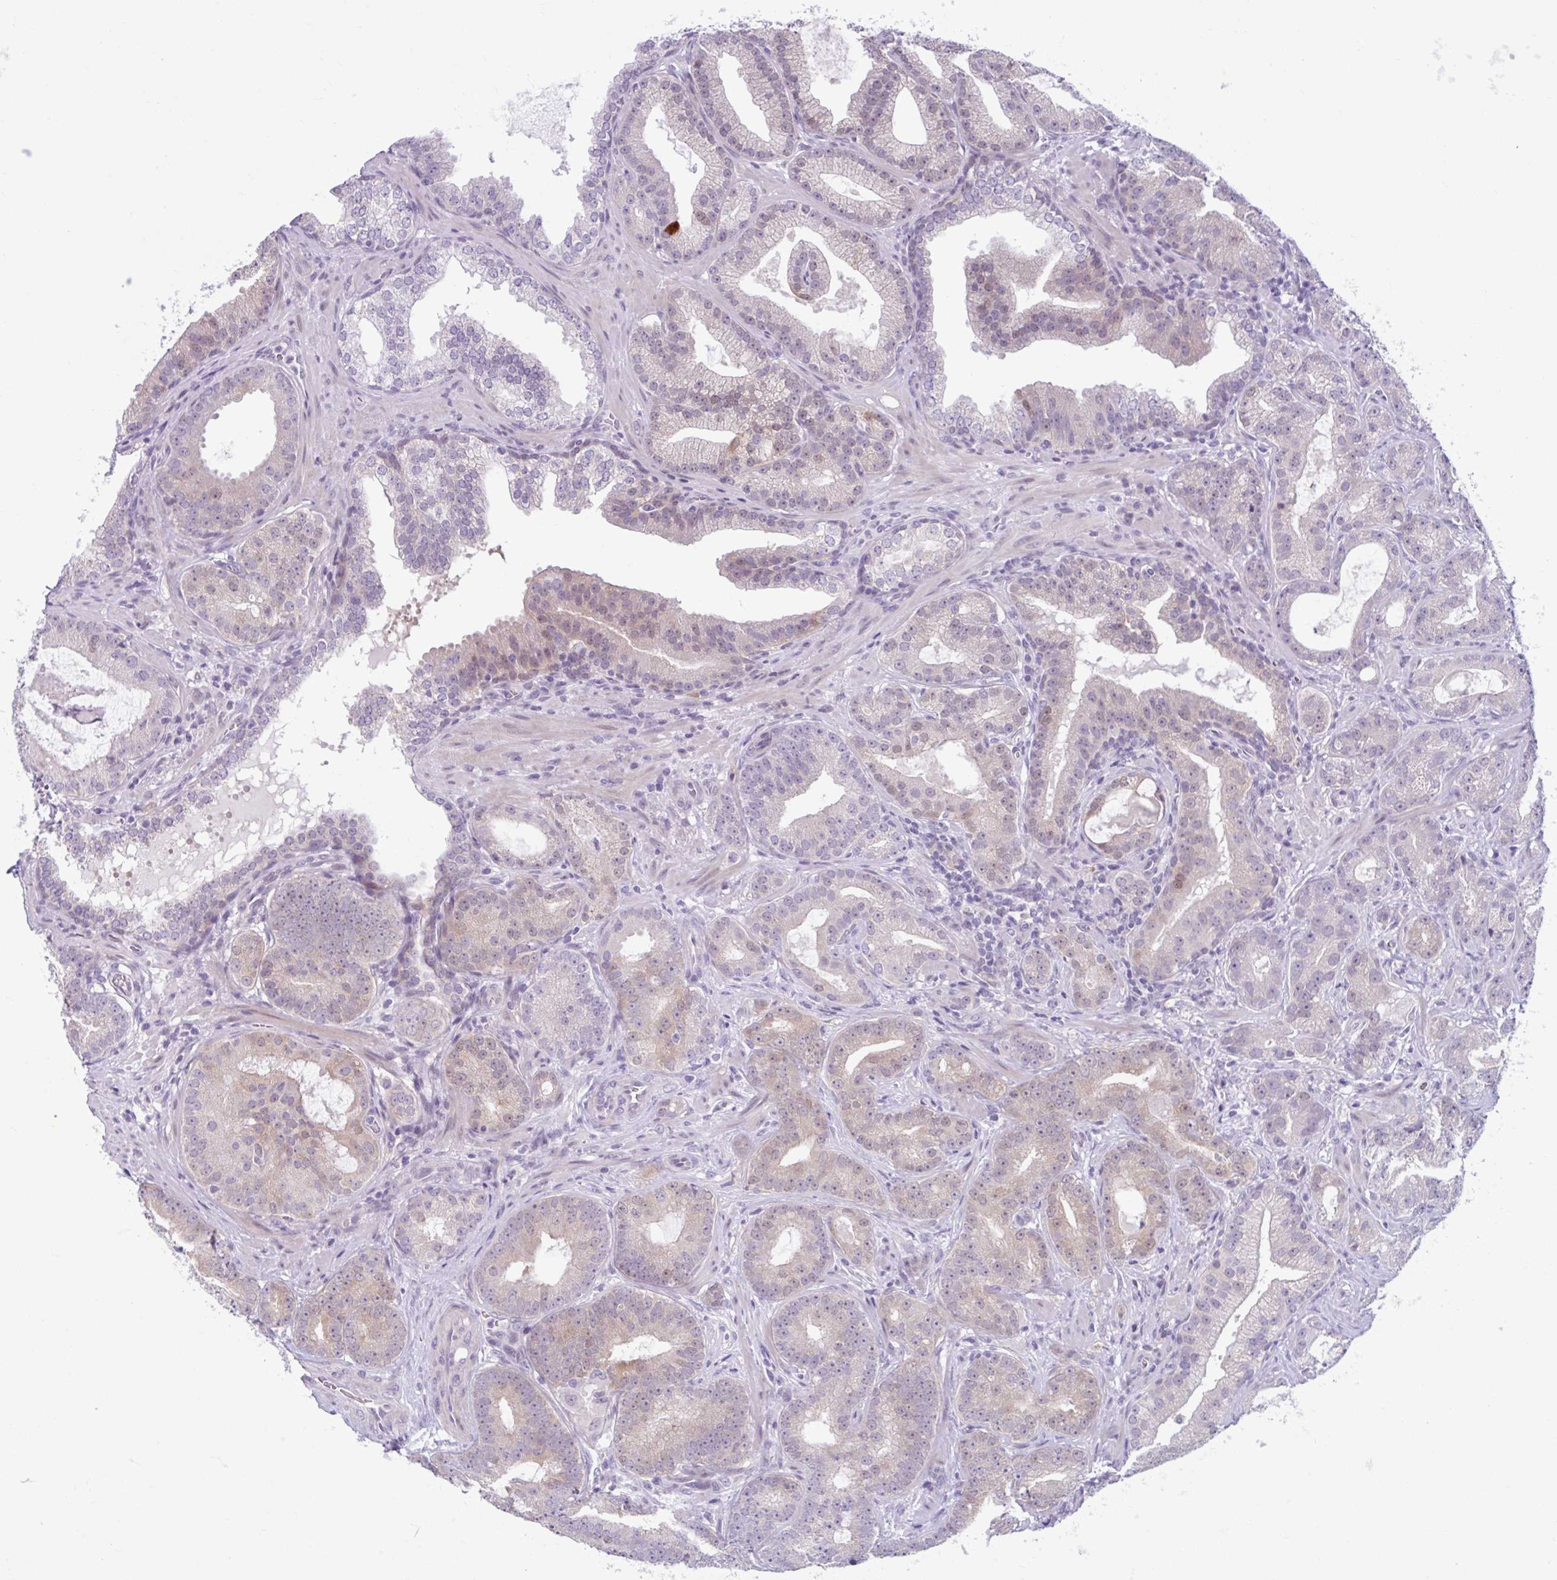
{"staining": {"intensity": "weak", "quantity": "25%-75%", "location": "cytoplasmic/membranous"}, "tissue": "prostate cancer", "cell_type": "Tumor cells", "image_type": "cancer", "snomed": [{"axis": "morphology", "description": "Adenocarcinoma, High grade"}, {"axis": "topography", "description": "Prostate"}], "caption": "Immunohistochemistry photomicrograph of human high-grade adenocarcinoma (prostate) stained for a protein (brown), which demonstrates low levels of weak cytoplasmic/membranous positivity in about 25%-75% of tumor cells.", "gene": "FAM153A", "patient": {"sex": "male", "age": 65}}